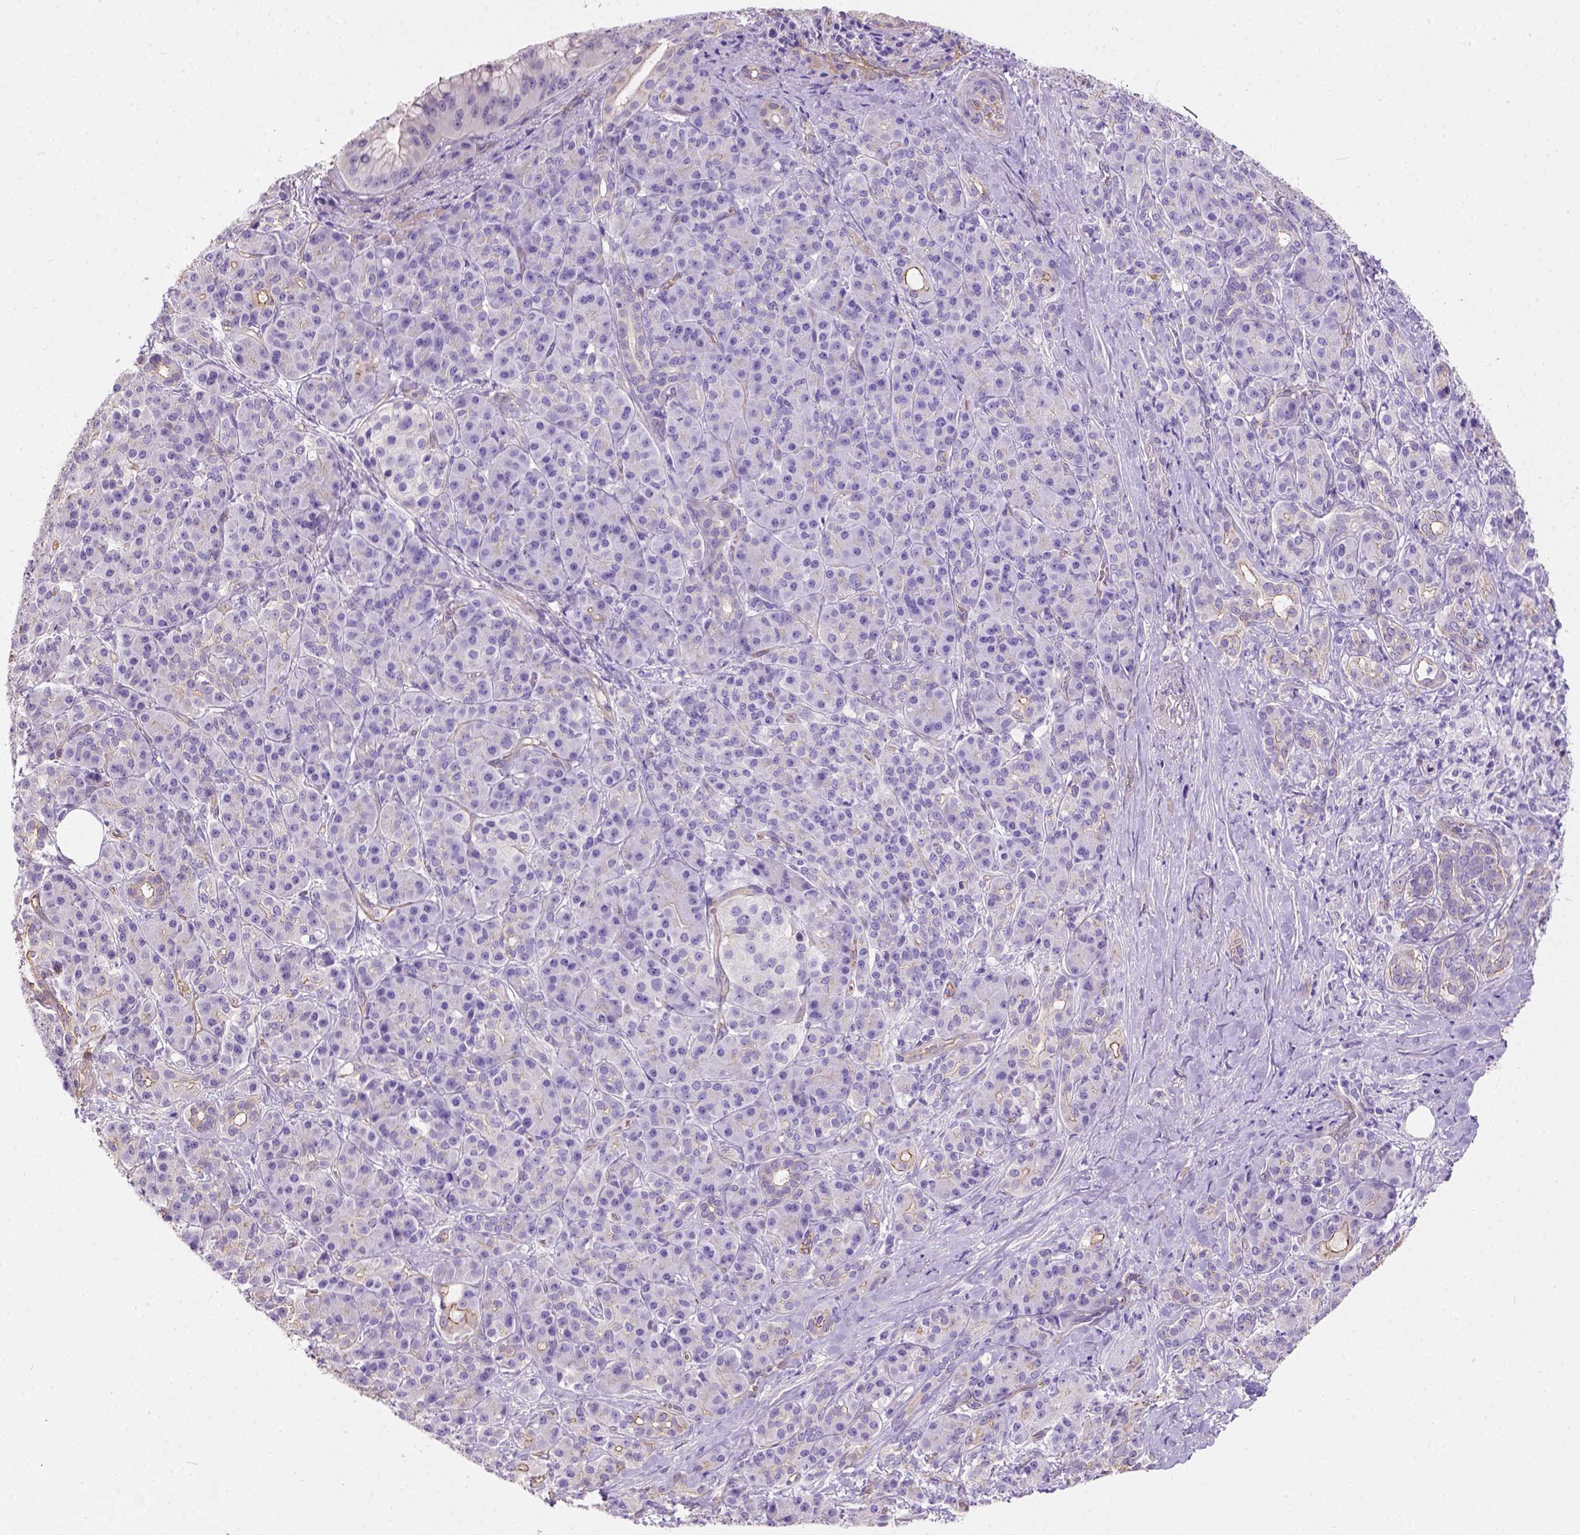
{"staining": {"intensity": "negative", "quantity": "none", "location": "none"}, "tissue": "pancreatic cancer", "cell_type": "Tumor cells", "image_type": "cancer", "snomed": [{"axis": "morphology", "description": "Normal tissue, NOS"}, {"axis": "morphology", "description": "Inflammation, NOS"}, {"axis": "morphology", "description": "Adenocarcinoma, NOS"}, {"axis": "topography", "description": "Pancreas"}], "caption": "Photomicrograph shows no significant protein expression in tumor cells of pancreatic cancer (adenocarcinoma).", "gene": "PHF7", "patient": {"sex": "male", "age": 57}}